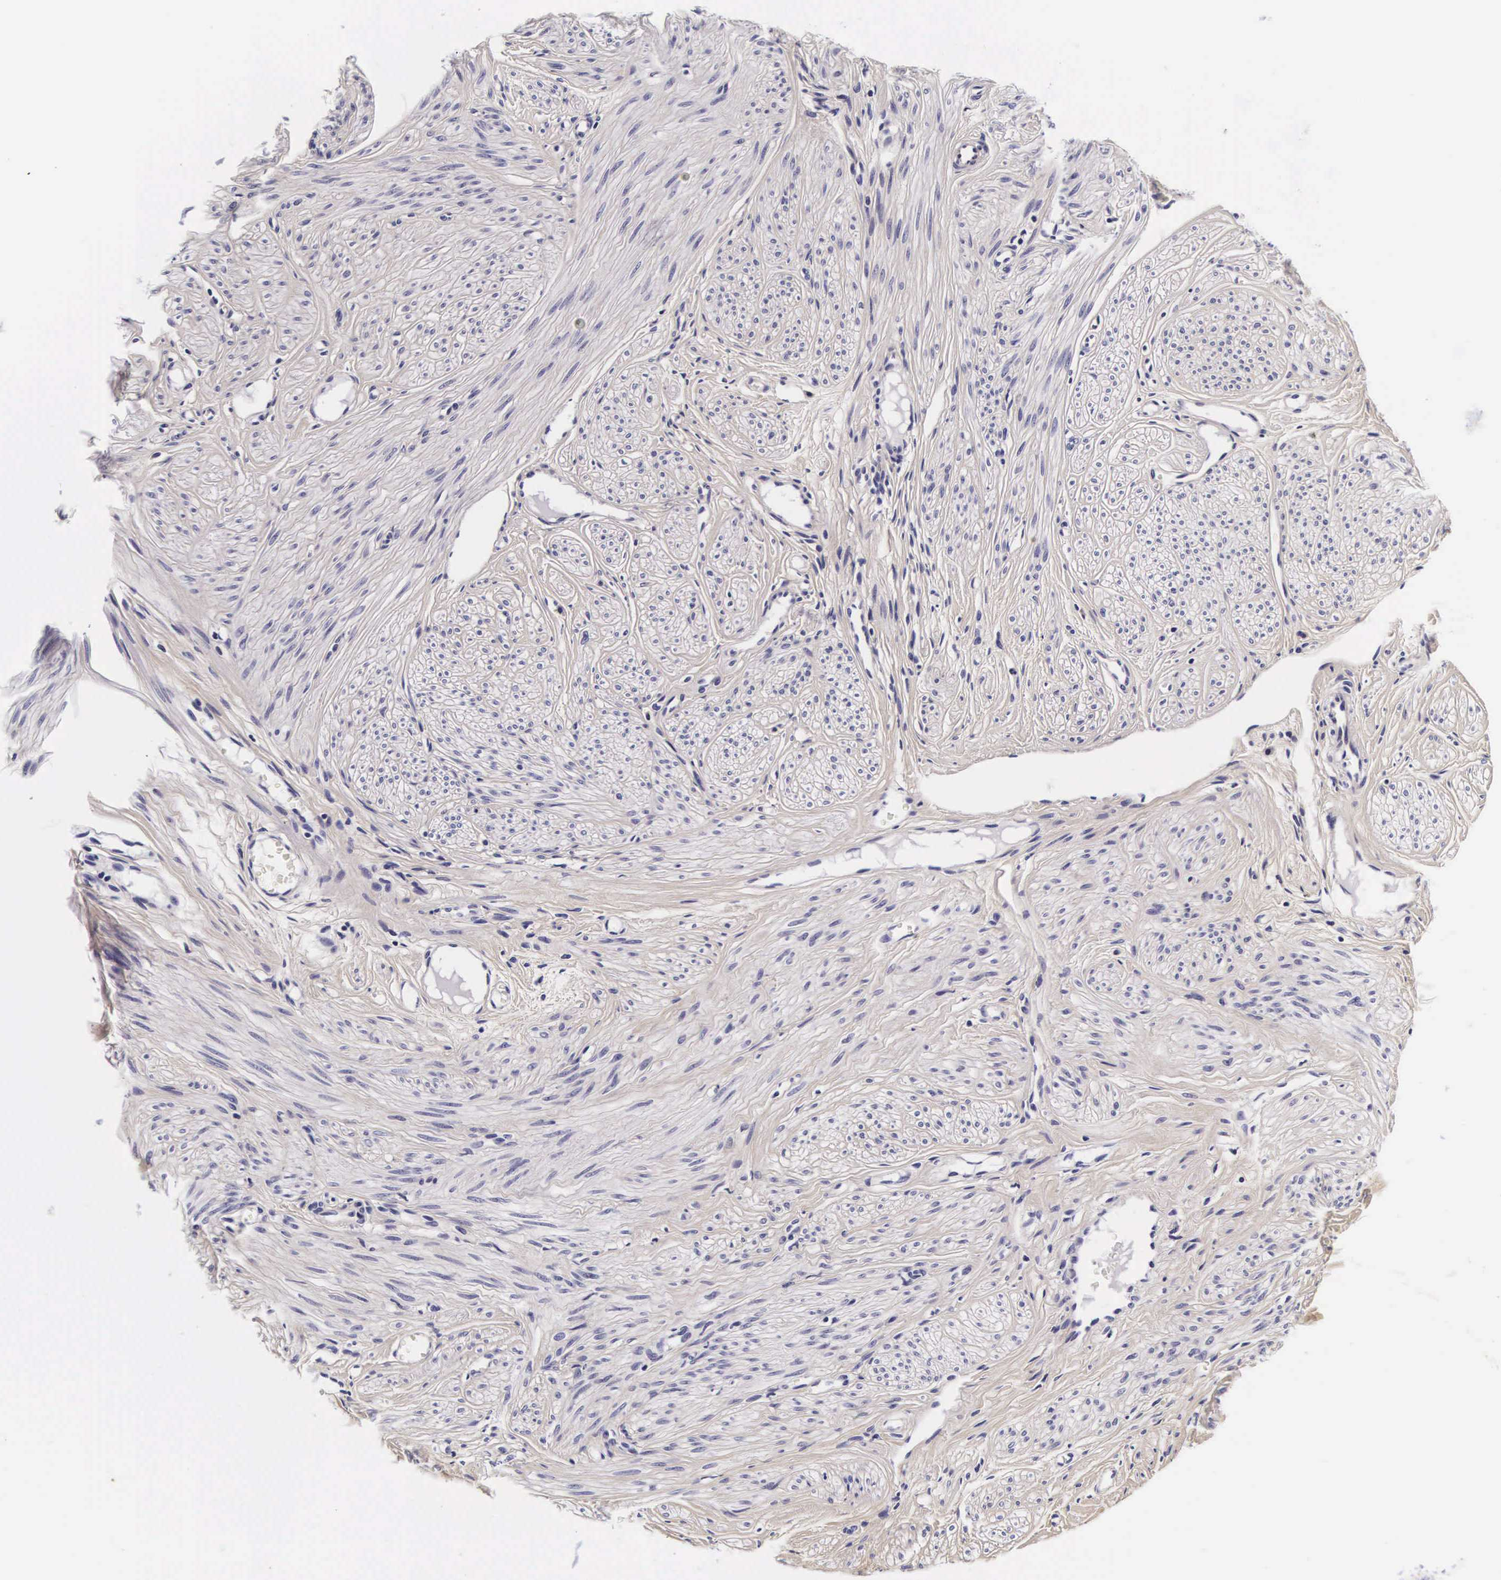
{"staining": {"intensity": "negative", "quantity": "none", "location": "none"}, "tissue": "smooth muscle", "cell_type": "Smooth muscle cells", "image_type": "normal", "snomed": [{"axis": "morphology", "description": "Normal tissue, NOS"}, {"axis": "topography", "description": "Uterus"}], "caption": "A photomicrograph of smooth muscle stained for a protein shows no brown staining in smooth muscle cells.", "gene": "PHETA2", "patient": {"sex": "female", "age": 45}}